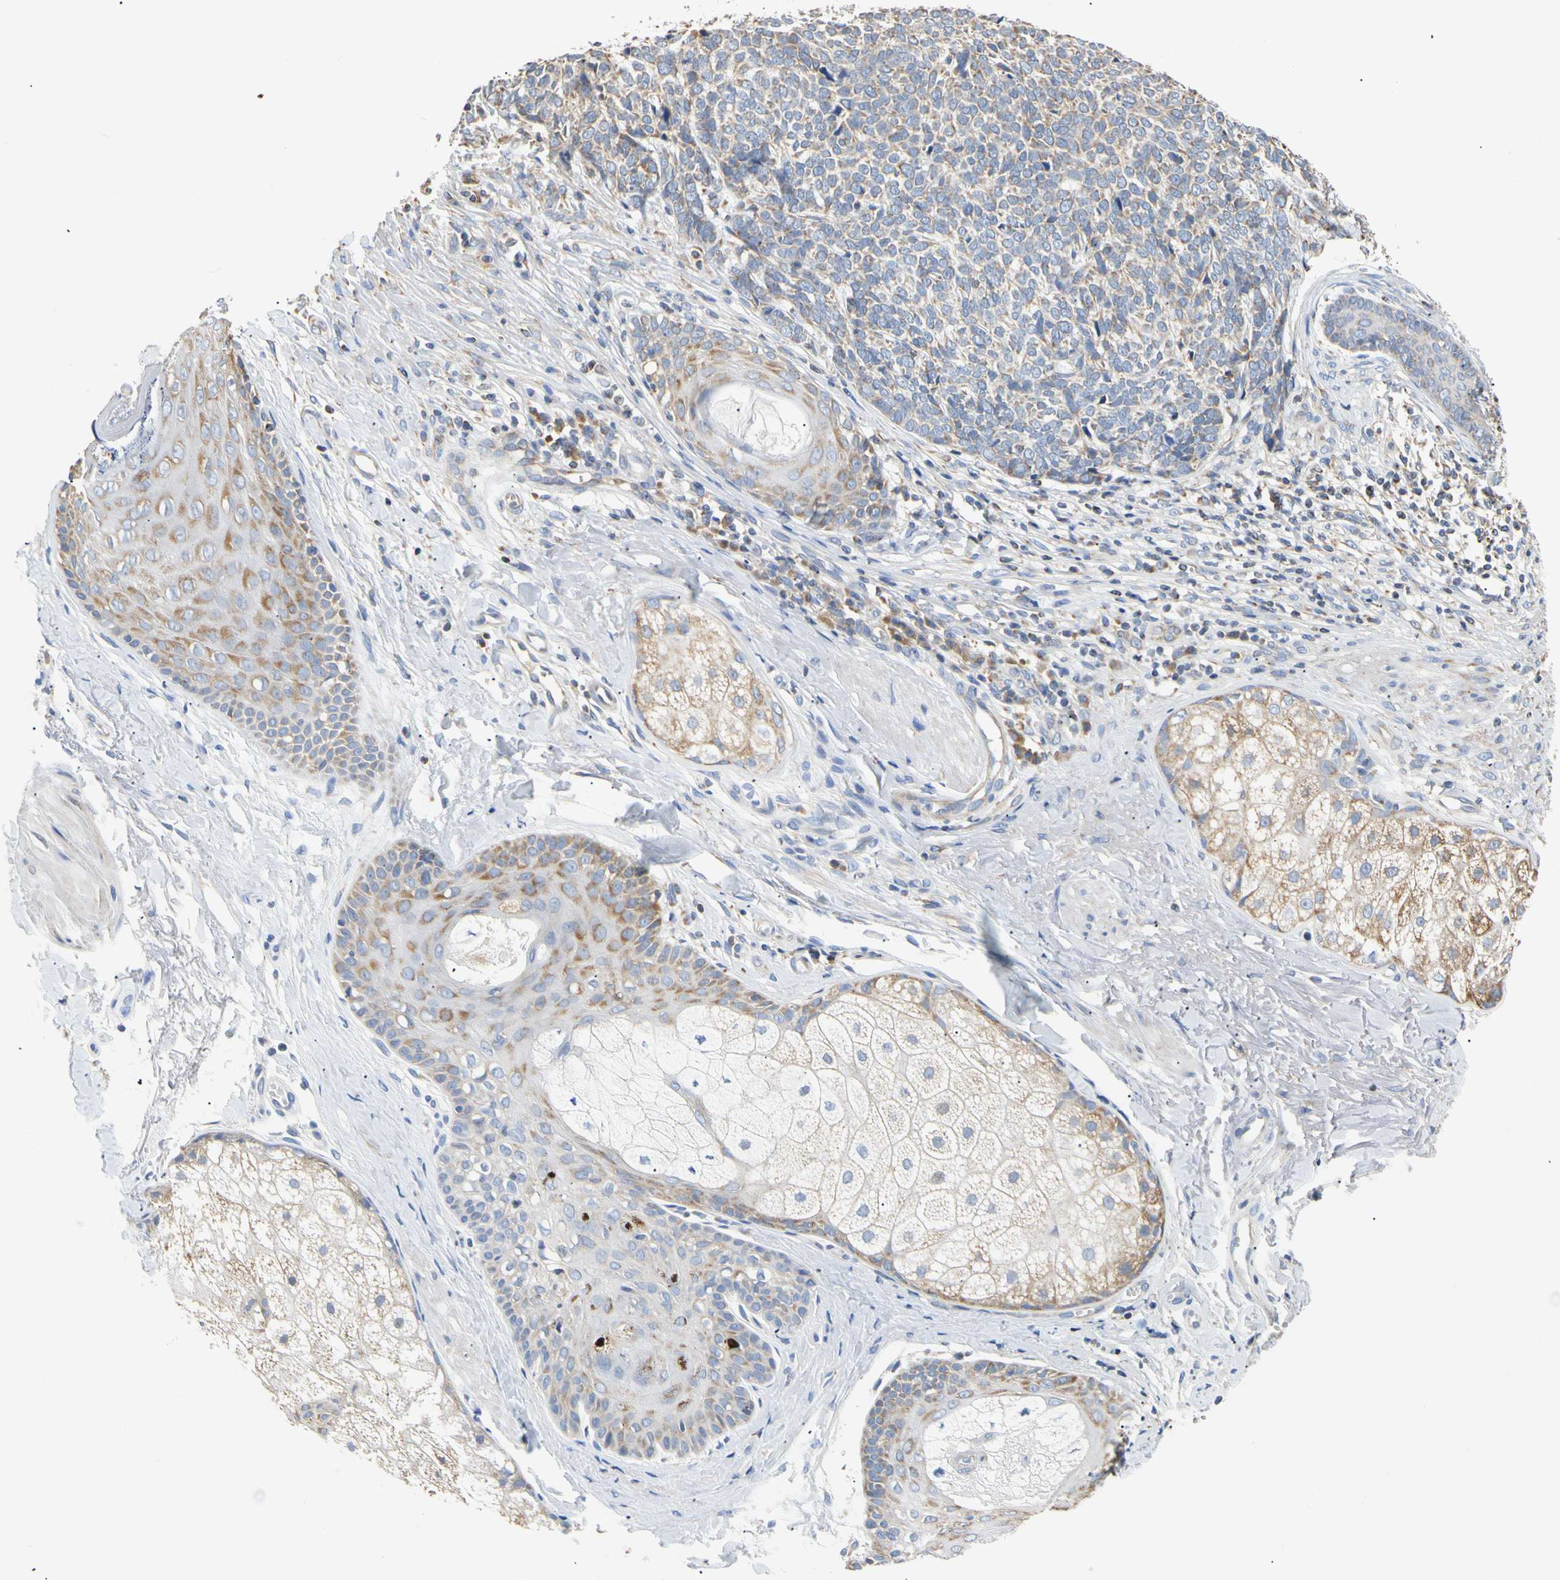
{"staining": {"intensity": "weak", "quantity": ">75%", "location": "cytoplasmic/membranous"}, "tissue": "skin cancer", "cell_type": "Tumor cells", "image_type": "cancer", "snomed": [{"axis": "morphology", "description": "Basal cell carcinoma"}, {"axis": "topography", "description": "Skin"}], "caption": "Immunohistochemistry (IHC) image of neoplastic tissue: skin basal cell carcinoma stained using IHC exhibits low levels of weak protein expression localized specifically in the cytoplasmic/membranous of tumor cells, appearing as a cytoplasmic/membranous brown color.", "gene": "PLGRKT", "patient": {"sex": "male", "age": 84}}